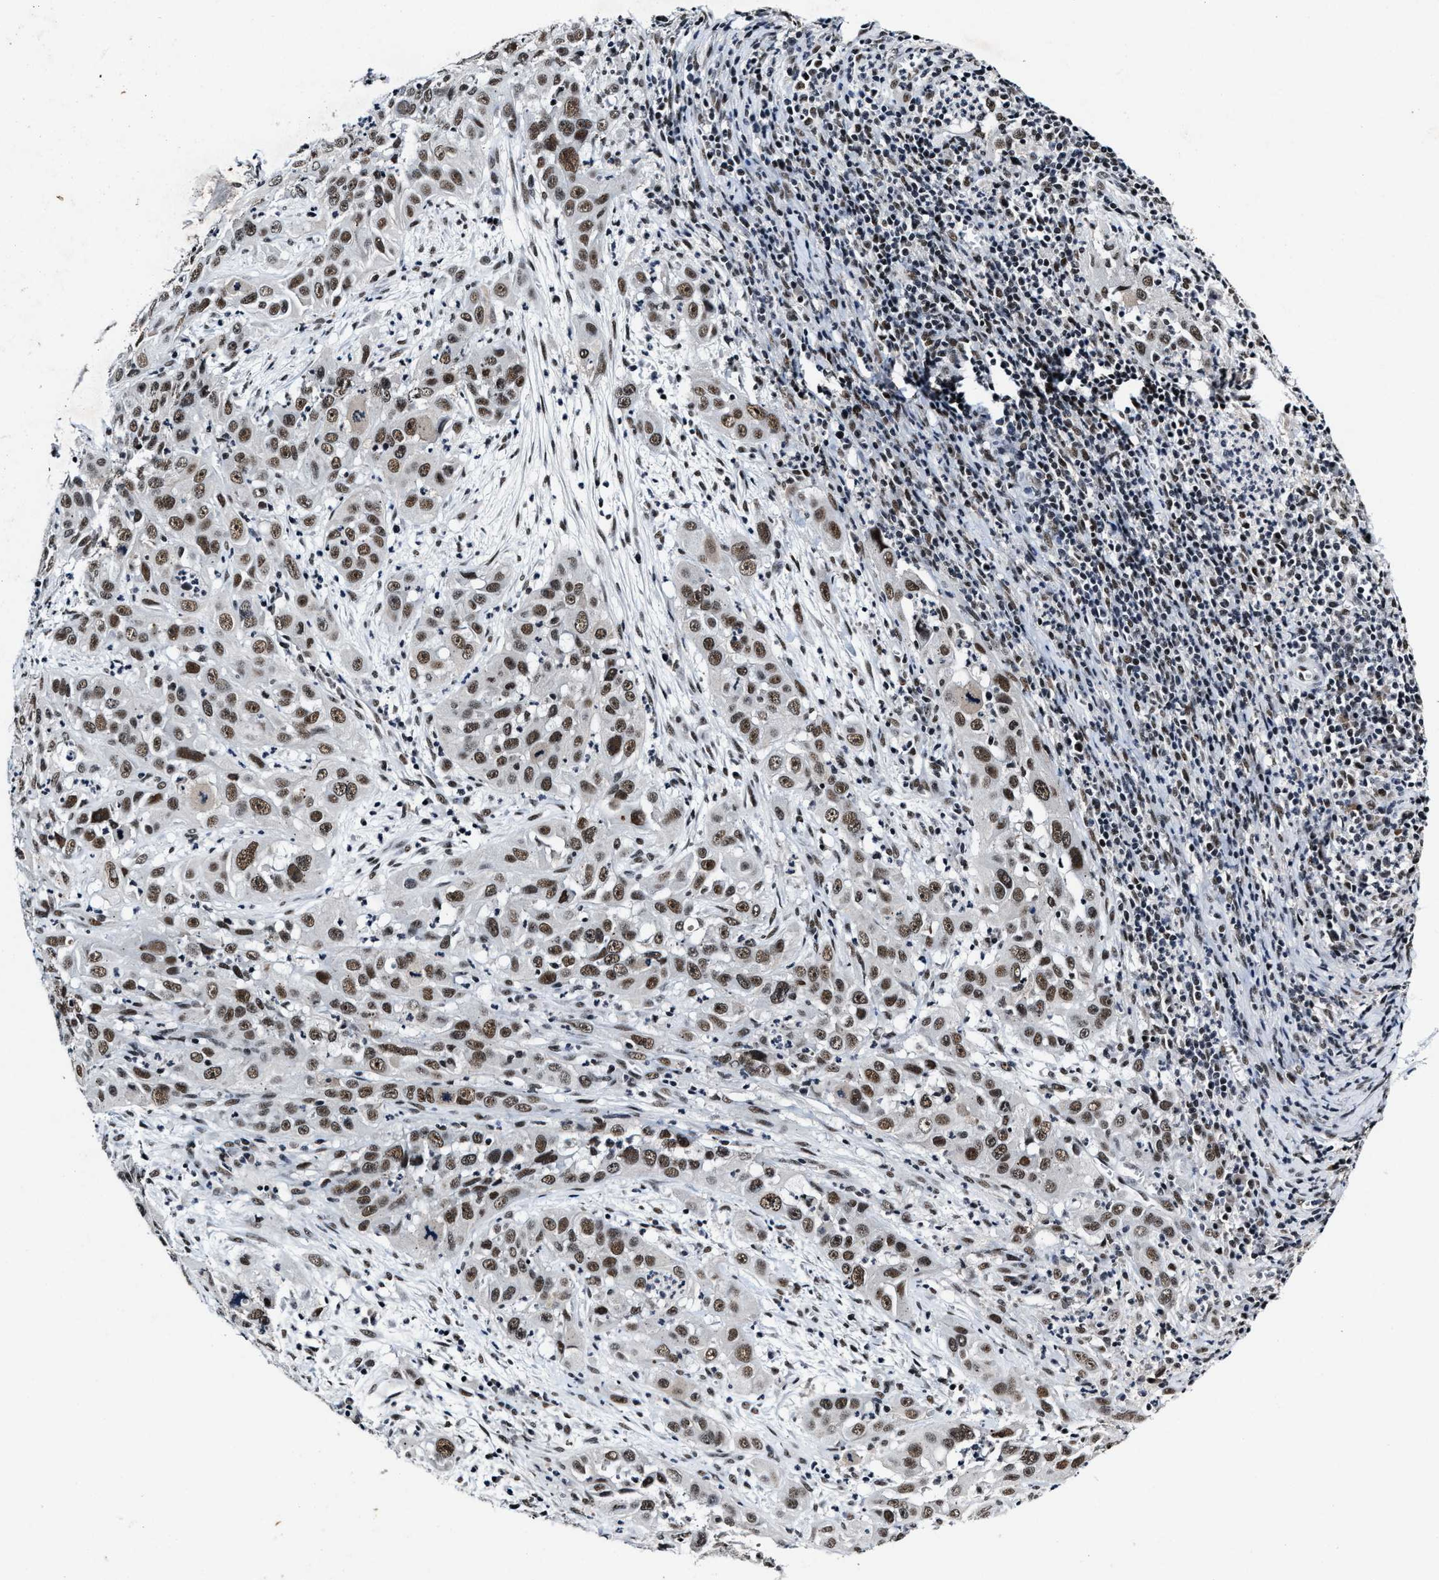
{"staining": {"intensity": "moderate", "quantity": ">75%", "location": "nuclear"}, "tissue": "cervical cancer", "cell_type": "Tumor cells", "image_type": "cancer", "snomed": [{"axis": "morphology", "description": "Squamous cell carcinoma, NOS"}, {"axis": "topography", "description": "Cervix"}], "caption": "IHC histopathology image of human squamous cell carcinoma (cervical) stained for a protein (brown), which exhibits medium levels of moderate nuclear staining in approximately >75% of tumor cells.", "gene": "INIP", "patient": {"sex": "female", "age": 32}}